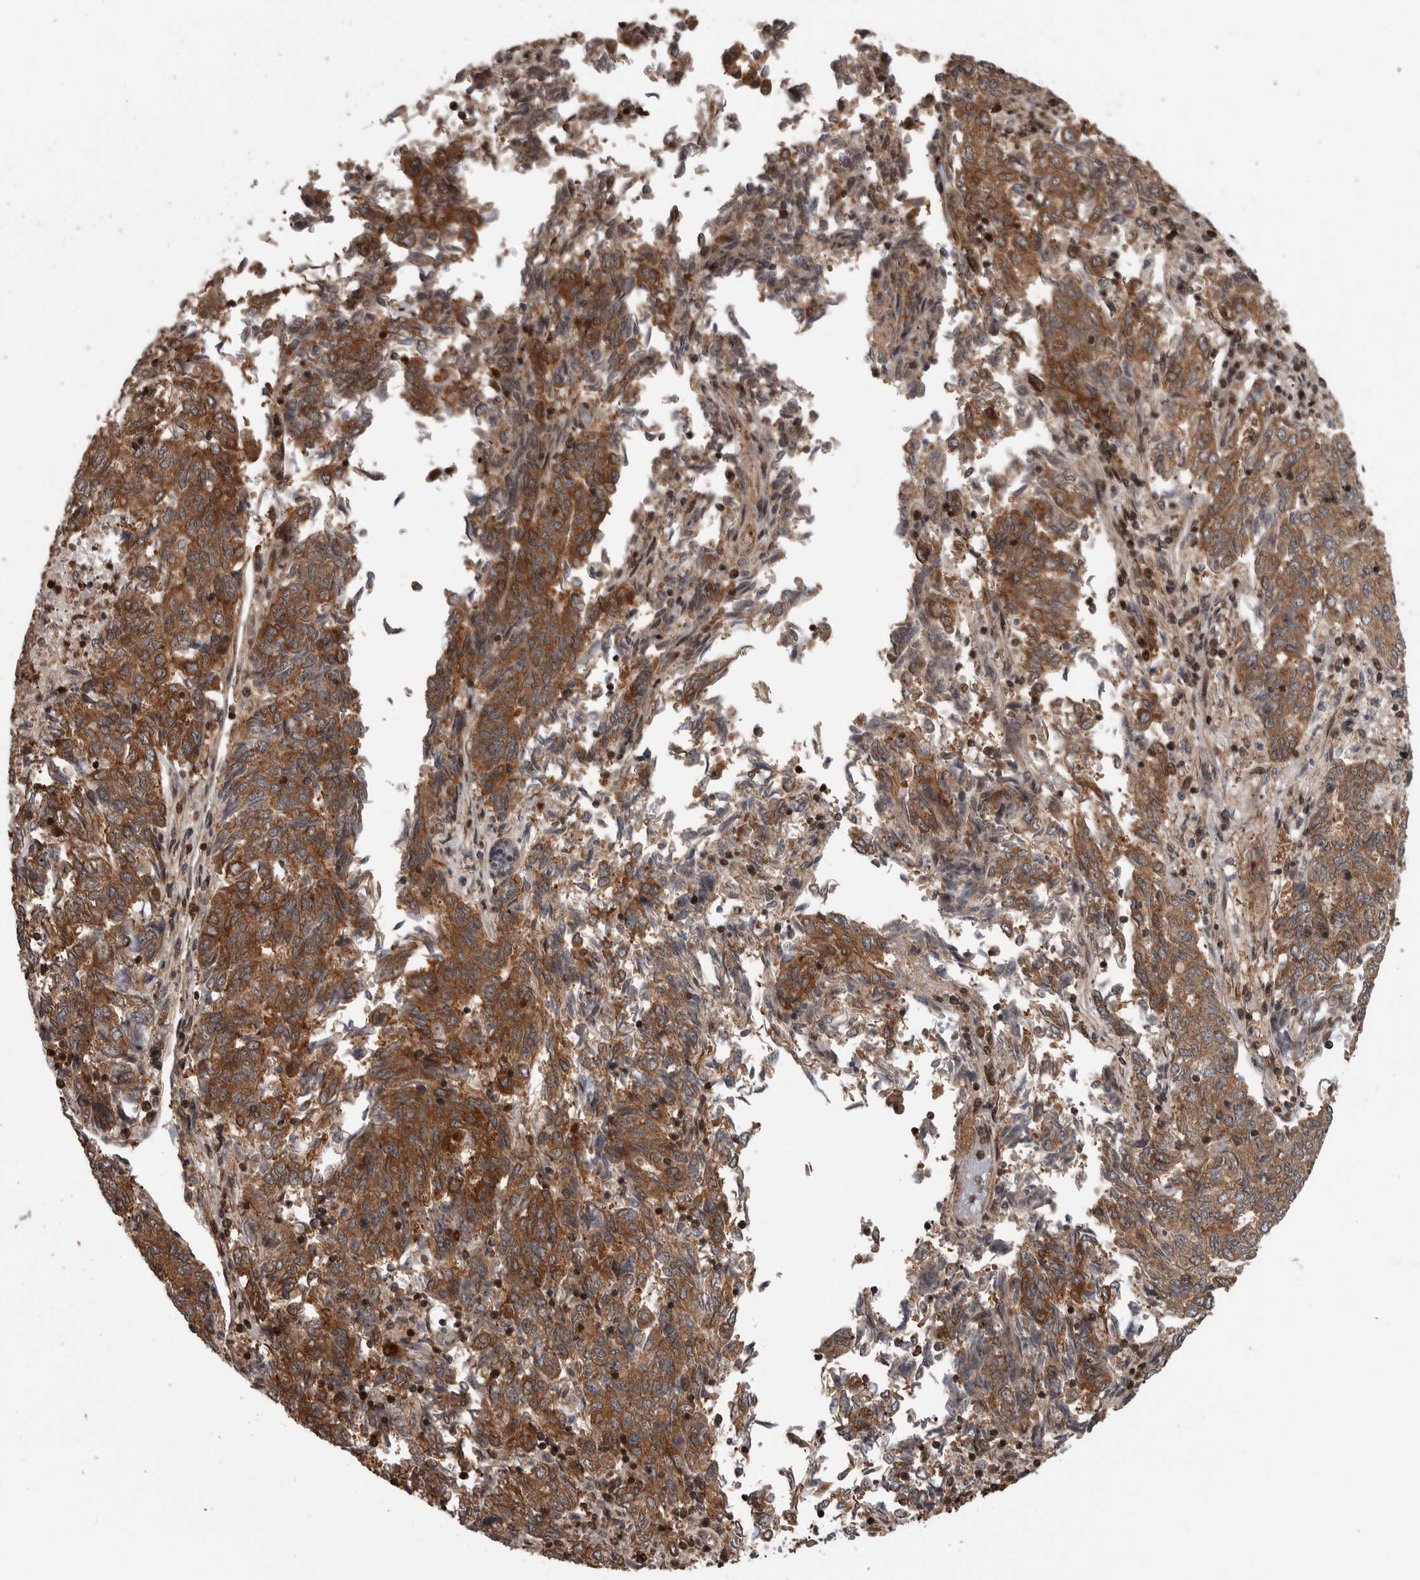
{"staining": {"intensity": "moderate", "quantity": ">75%", "location": "cytoplasmic/membranous"}, "tissue": "endometrial cancer", "cell_type": "Tumor cells", "image_type": "cancer", "snomed": [{"axis": "morphology", "description": "Adenocarcinoma, NOS"}, {"axis": "topography", "description": "Endometrium"}], "caption": "Endometrial adenocarcinoma stained with a protein marker shows moderate staining in tumor cells.", "gene": "ARFGEF1", "patient": {"sex": "female", "age": 80}}